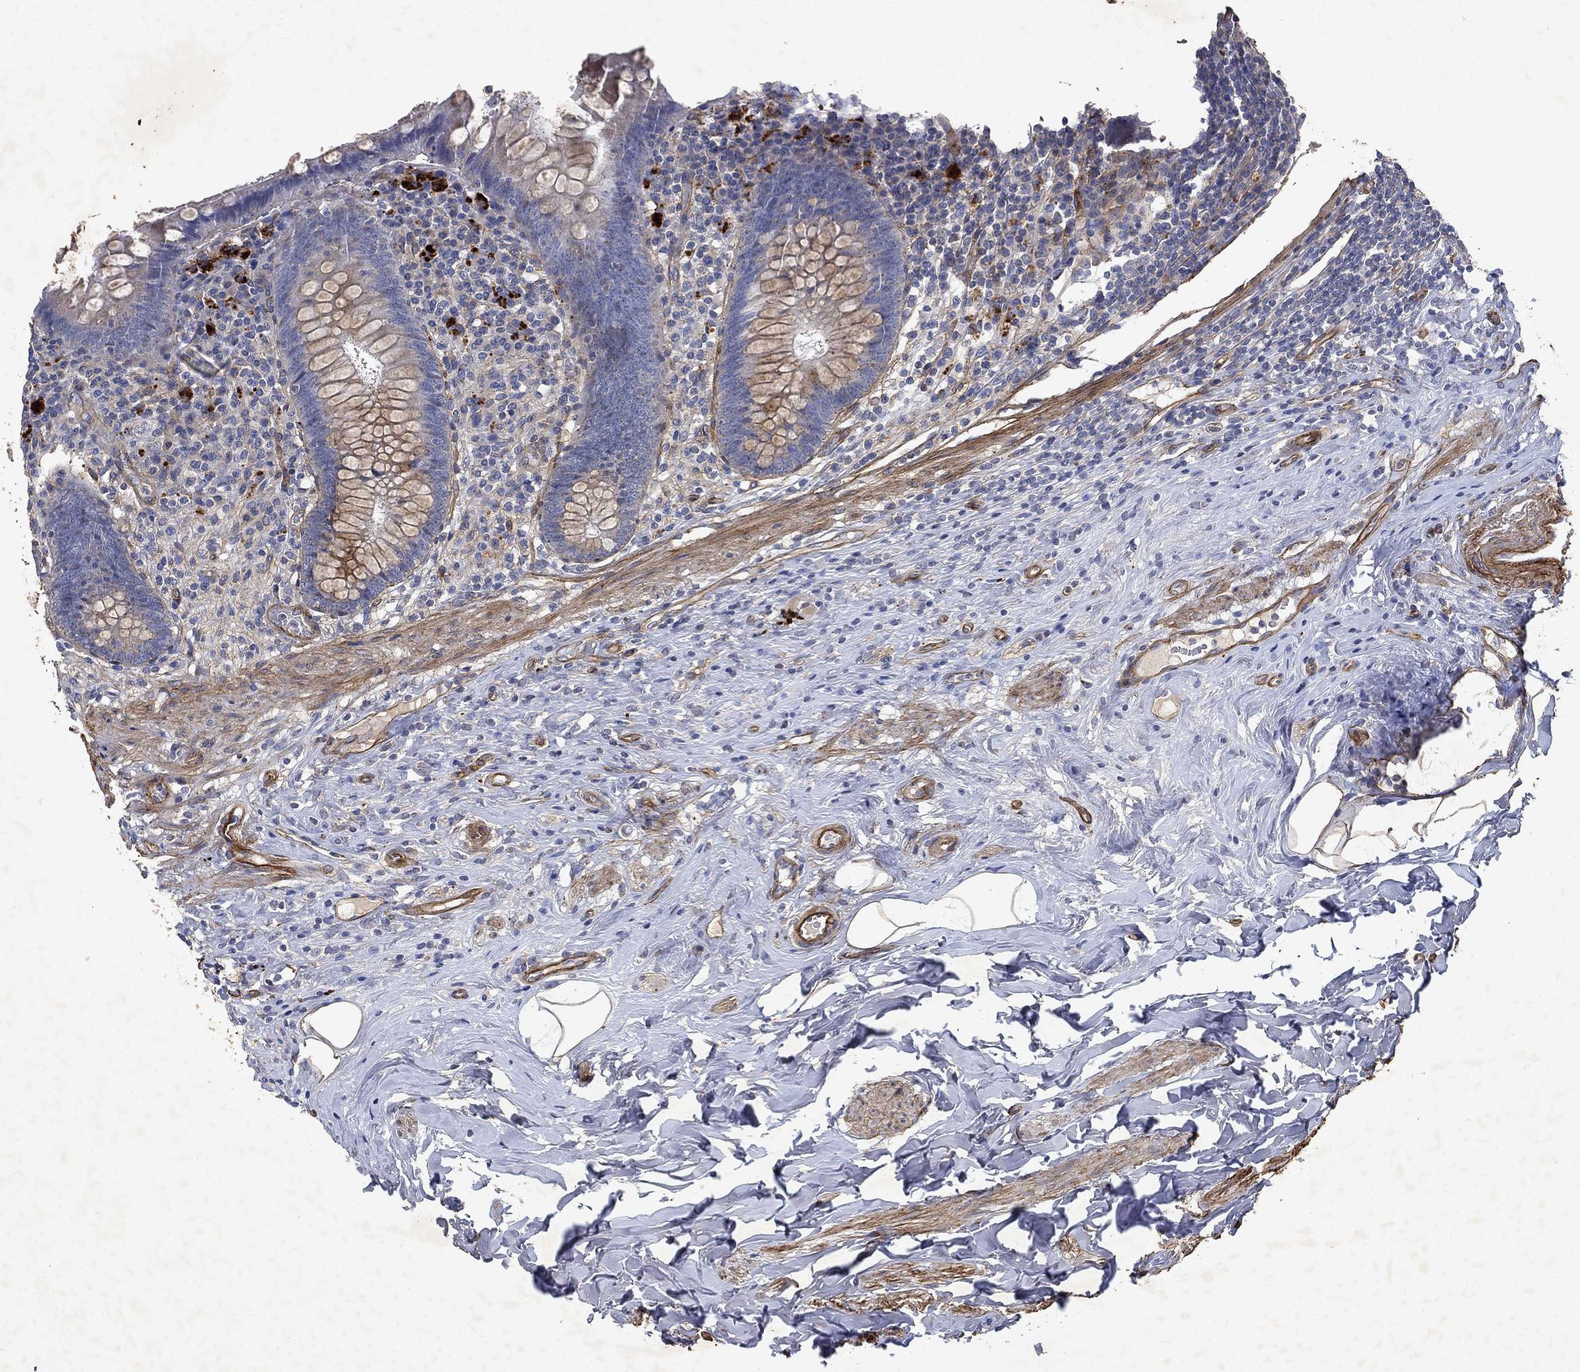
{"staining": {"intensity": "negative", "quantity": "none", "location": "none"}, "tissue": "appendix", "cell_type": "Glandular cells", "image_type": "normal", "snomed": [{"axis": "morphology", "description": "Normal tissue, NOS"}, {"axis": "topography", "description": "Appendix"}], "caption": "Immunohistochemistry photomicrograph of benign appendix: appendix stained with DAB (3,3'-diaminobenzidine) demonstrates no significant protein expression in glandular cells.", "gene": "COL4A2", "patient": {"sex": "male", "age": 47}}